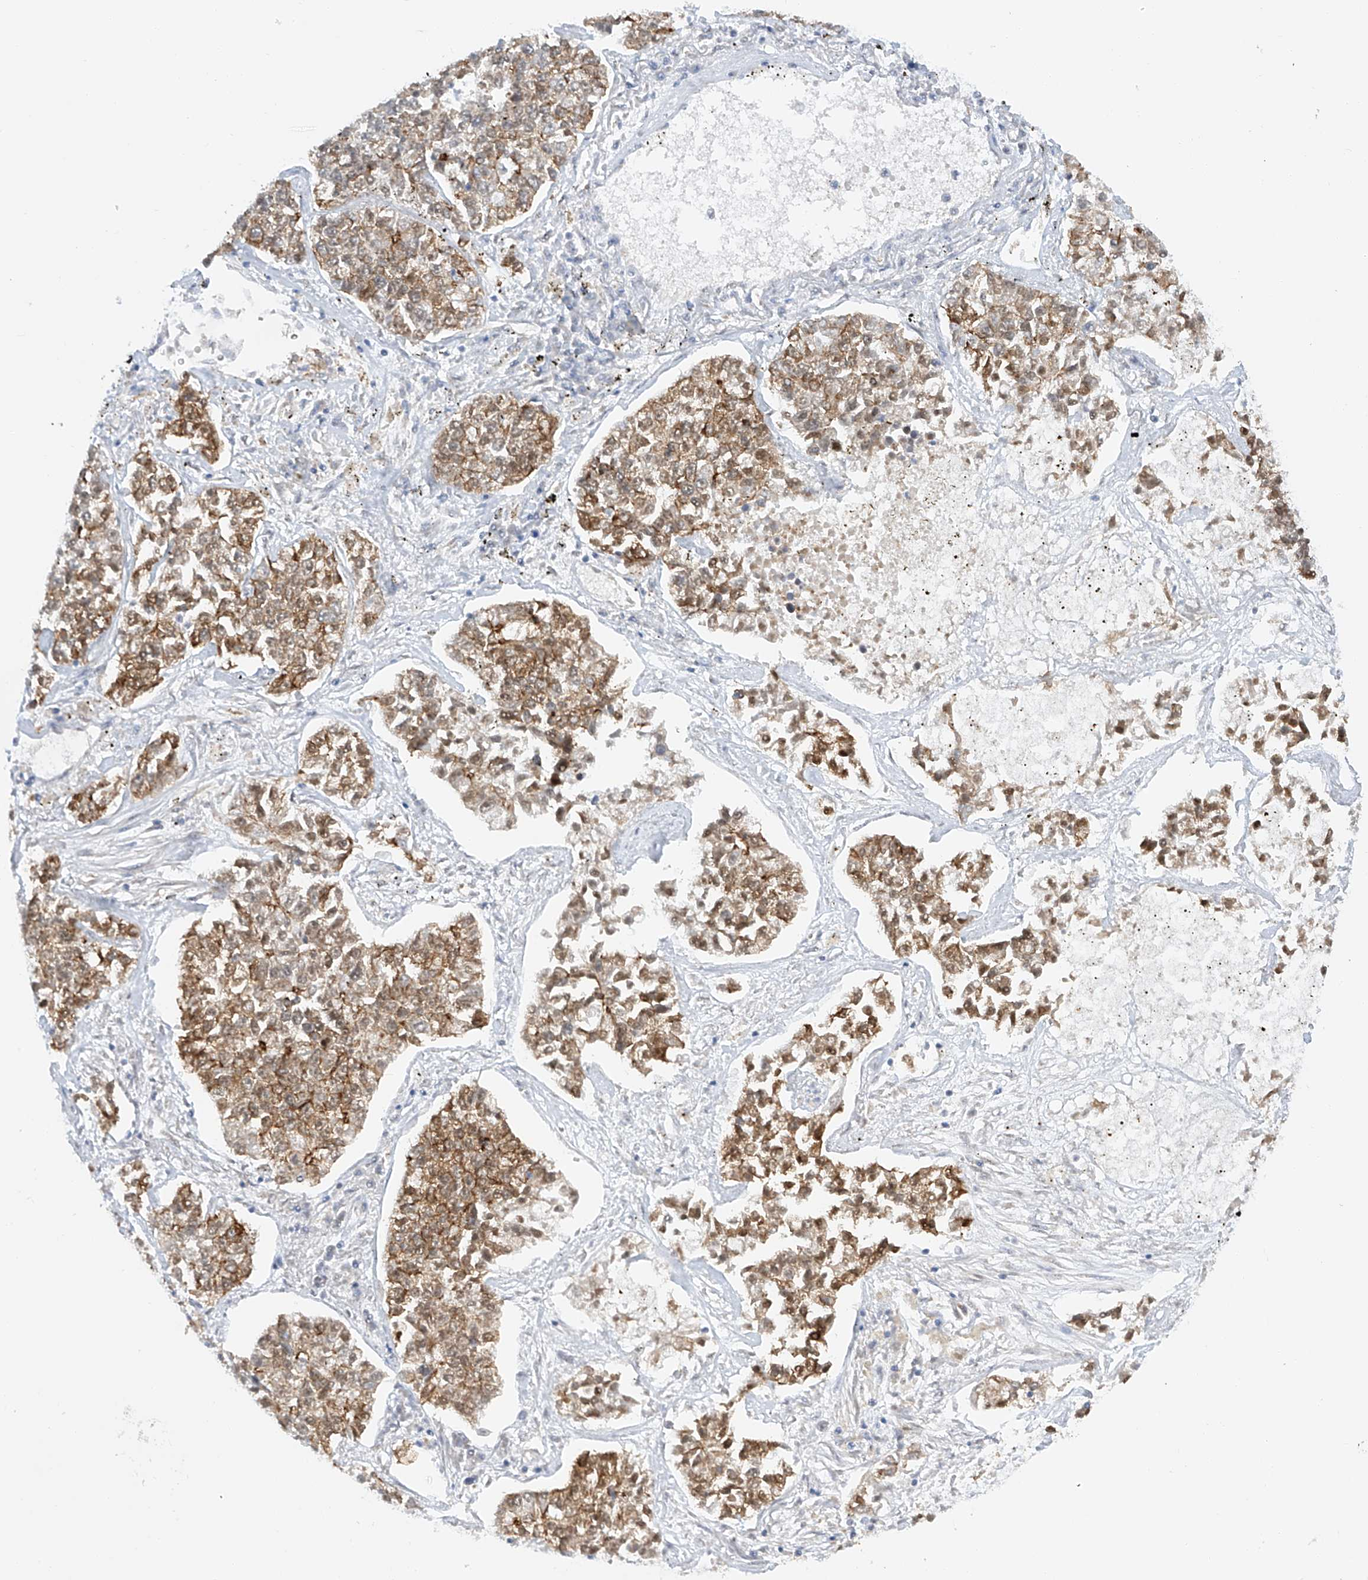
{"staining": {"intensity": "moderate", "quantity": ">75%", "location": "cytoplasmic/membranous"}, "tissue": "lung cancer", "cell_type": "Tumor cells", "image_type": "cancer", "snomed": [{"axis": "morphology", "description": "Adenocarcinoma, NOS"}, {"axis": "topography", "description": "Lung"}], "caption": "Human lung cancer stained with a brown dye displays moderate cytoplasmic/membranous positive staining in about >75% of tumor cells.", "gene": "POGK", "patient": {"sex": "male", "age": 49}}